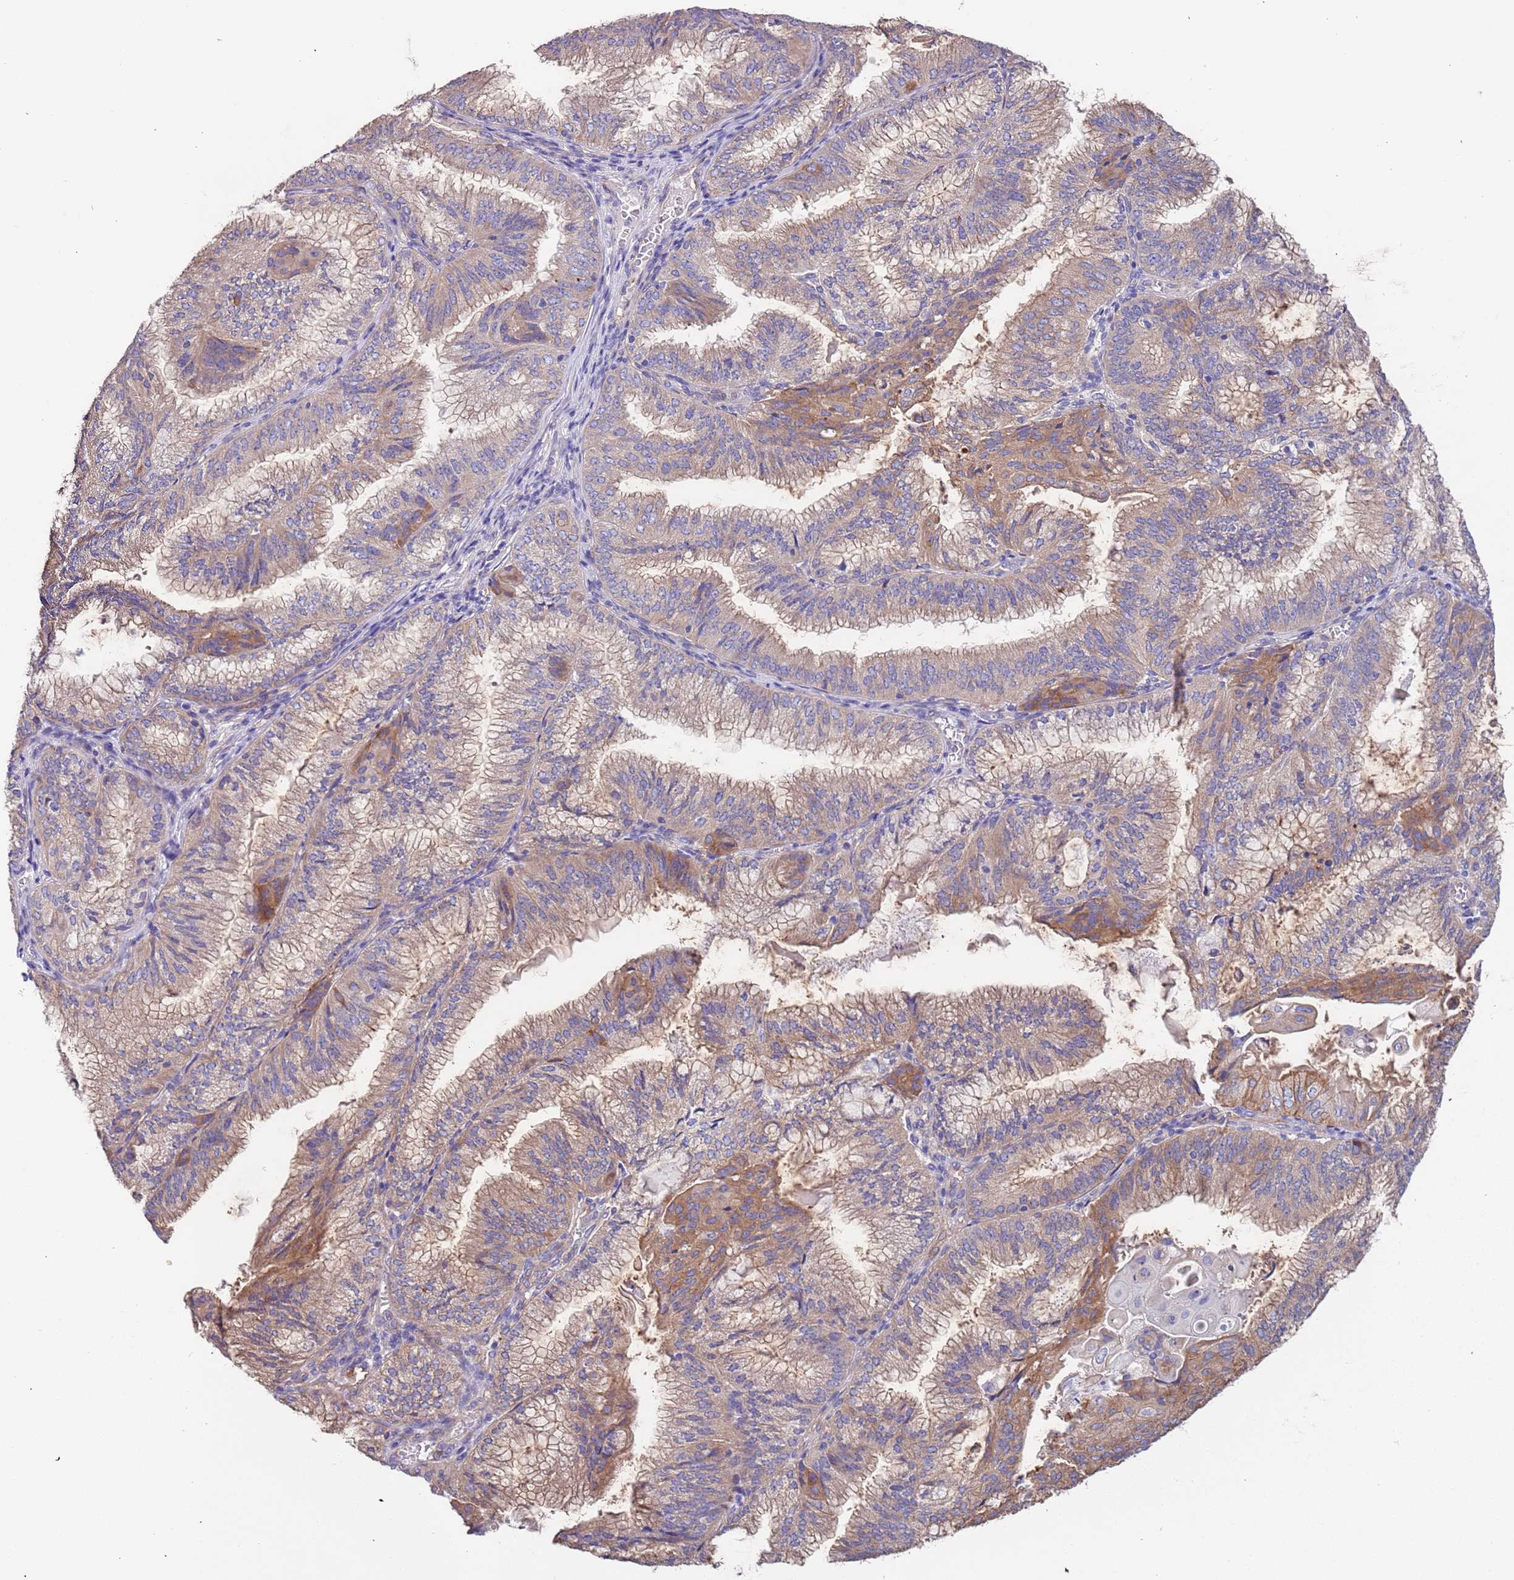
{"staining": {"intensity": "moderate", "quantity": ">75%", "location": "cytoplasmic/membranous"}, "tissue": "endometrial cancer", "cell_type": "Tumor cells", "image_type": "cancer", "snomed": [{"axis": "morphology", "description": "Adenocarcinoma, NOS"}, {"axis": "topography", "description": "Endometrium"}], "caption": "A histopathology image of endometrial adenocarcinoma stained for a protein demonstrates moderate cytoplasmic/membranous brown staining in tumor cells.", "gene": "LAMB4", "patient": {"sex": "female", "age": 49}}